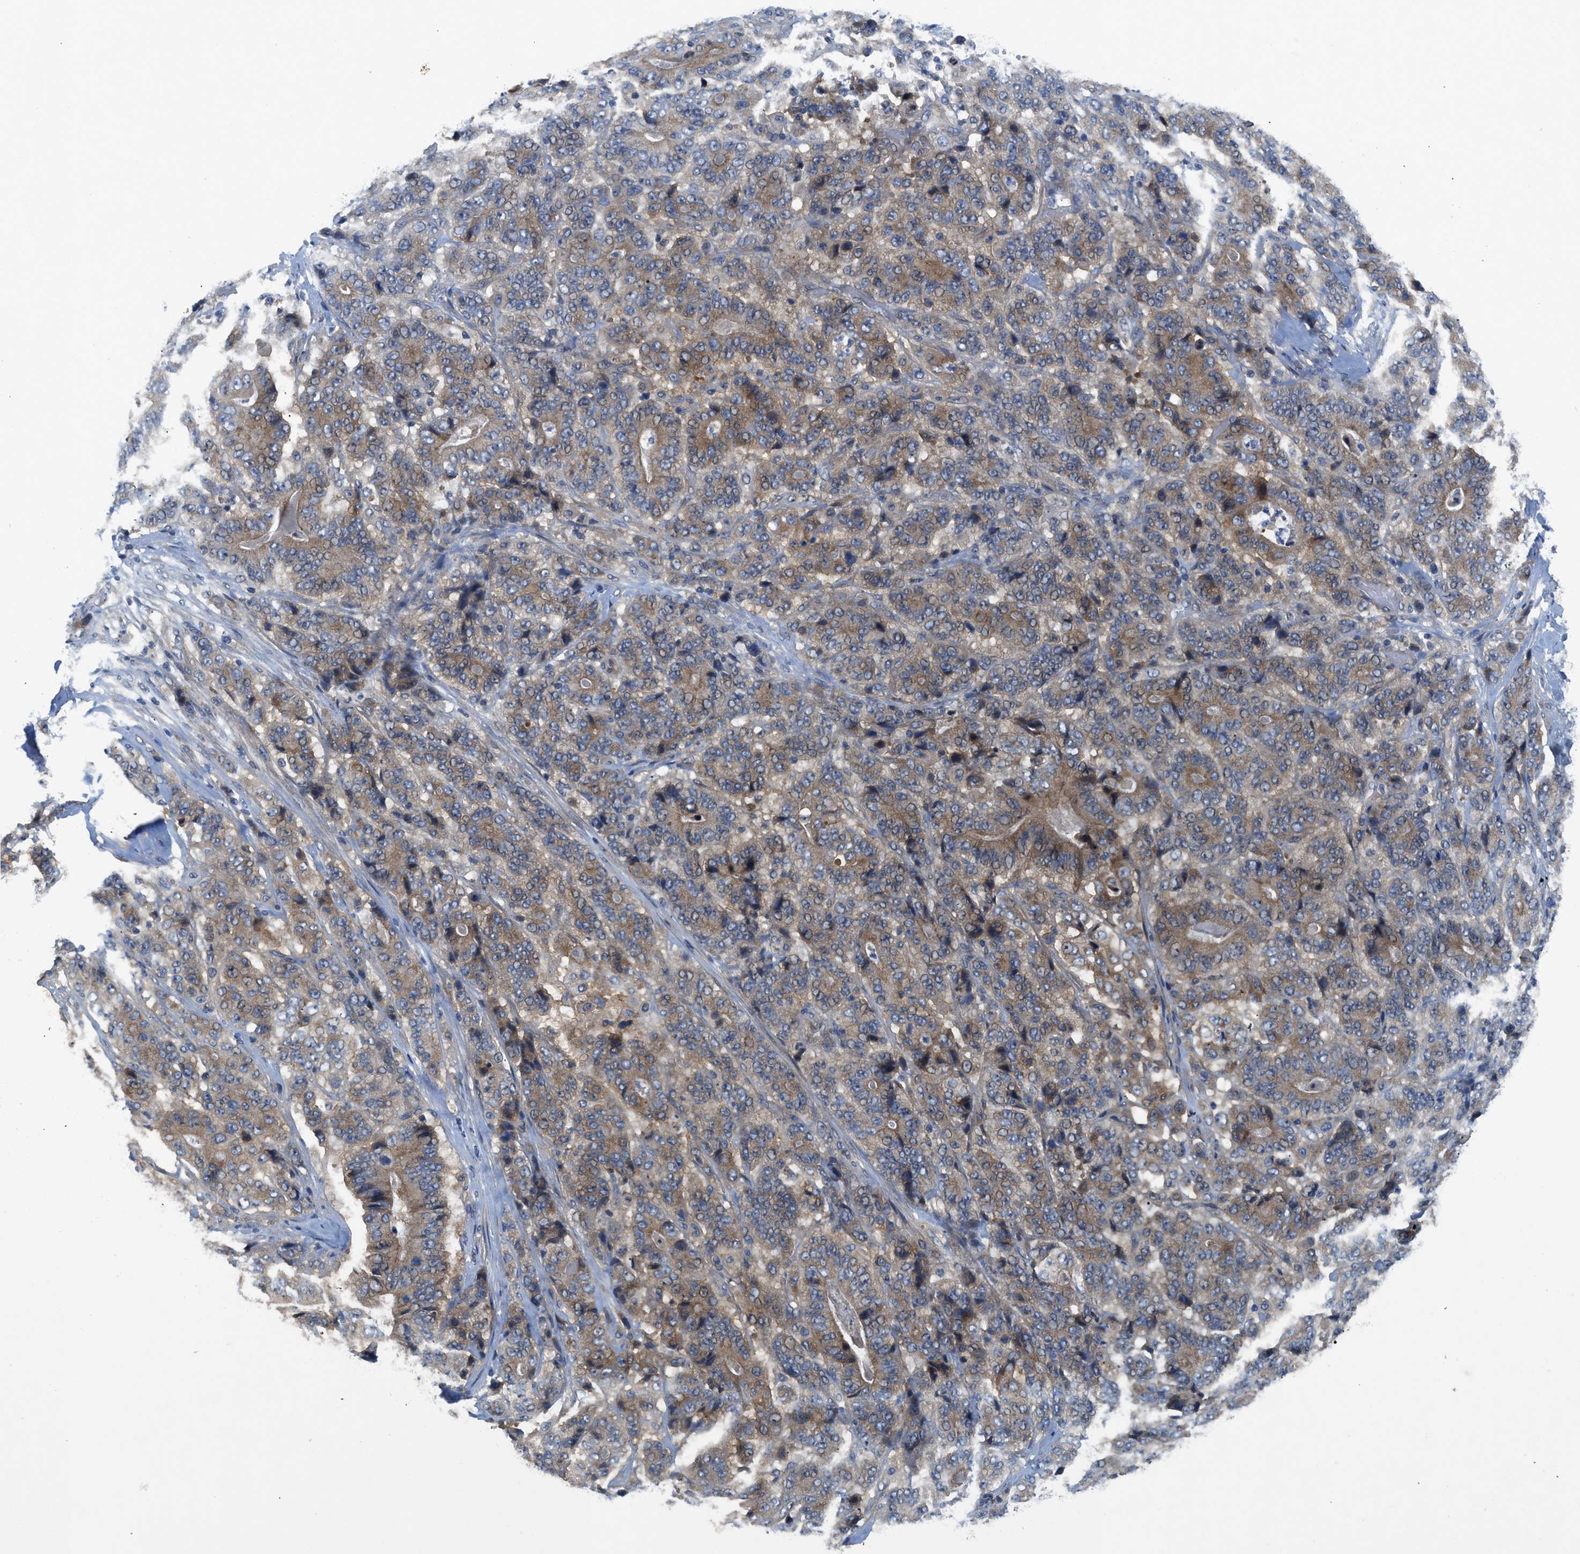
{"staining": {"intensity": "moderate", "quantity": ">75%", "location": "cytoplasmic/membranous"}, "tissue": "stomach cancer", "cell_type": "Tumor cells", "image_type": "cancer", "snomed": [{"axis": "morphology", "description": "Adenocarcinoma, NOS"}, {"axis": "topography", "description": "Stomach"}], "caption": "Human stomach adenocarcinoma stained with a protein marker exhibits moderate staining in tumor cells.", "gene": "PANX1", "patient": {"sex": "female", "age": 73}}